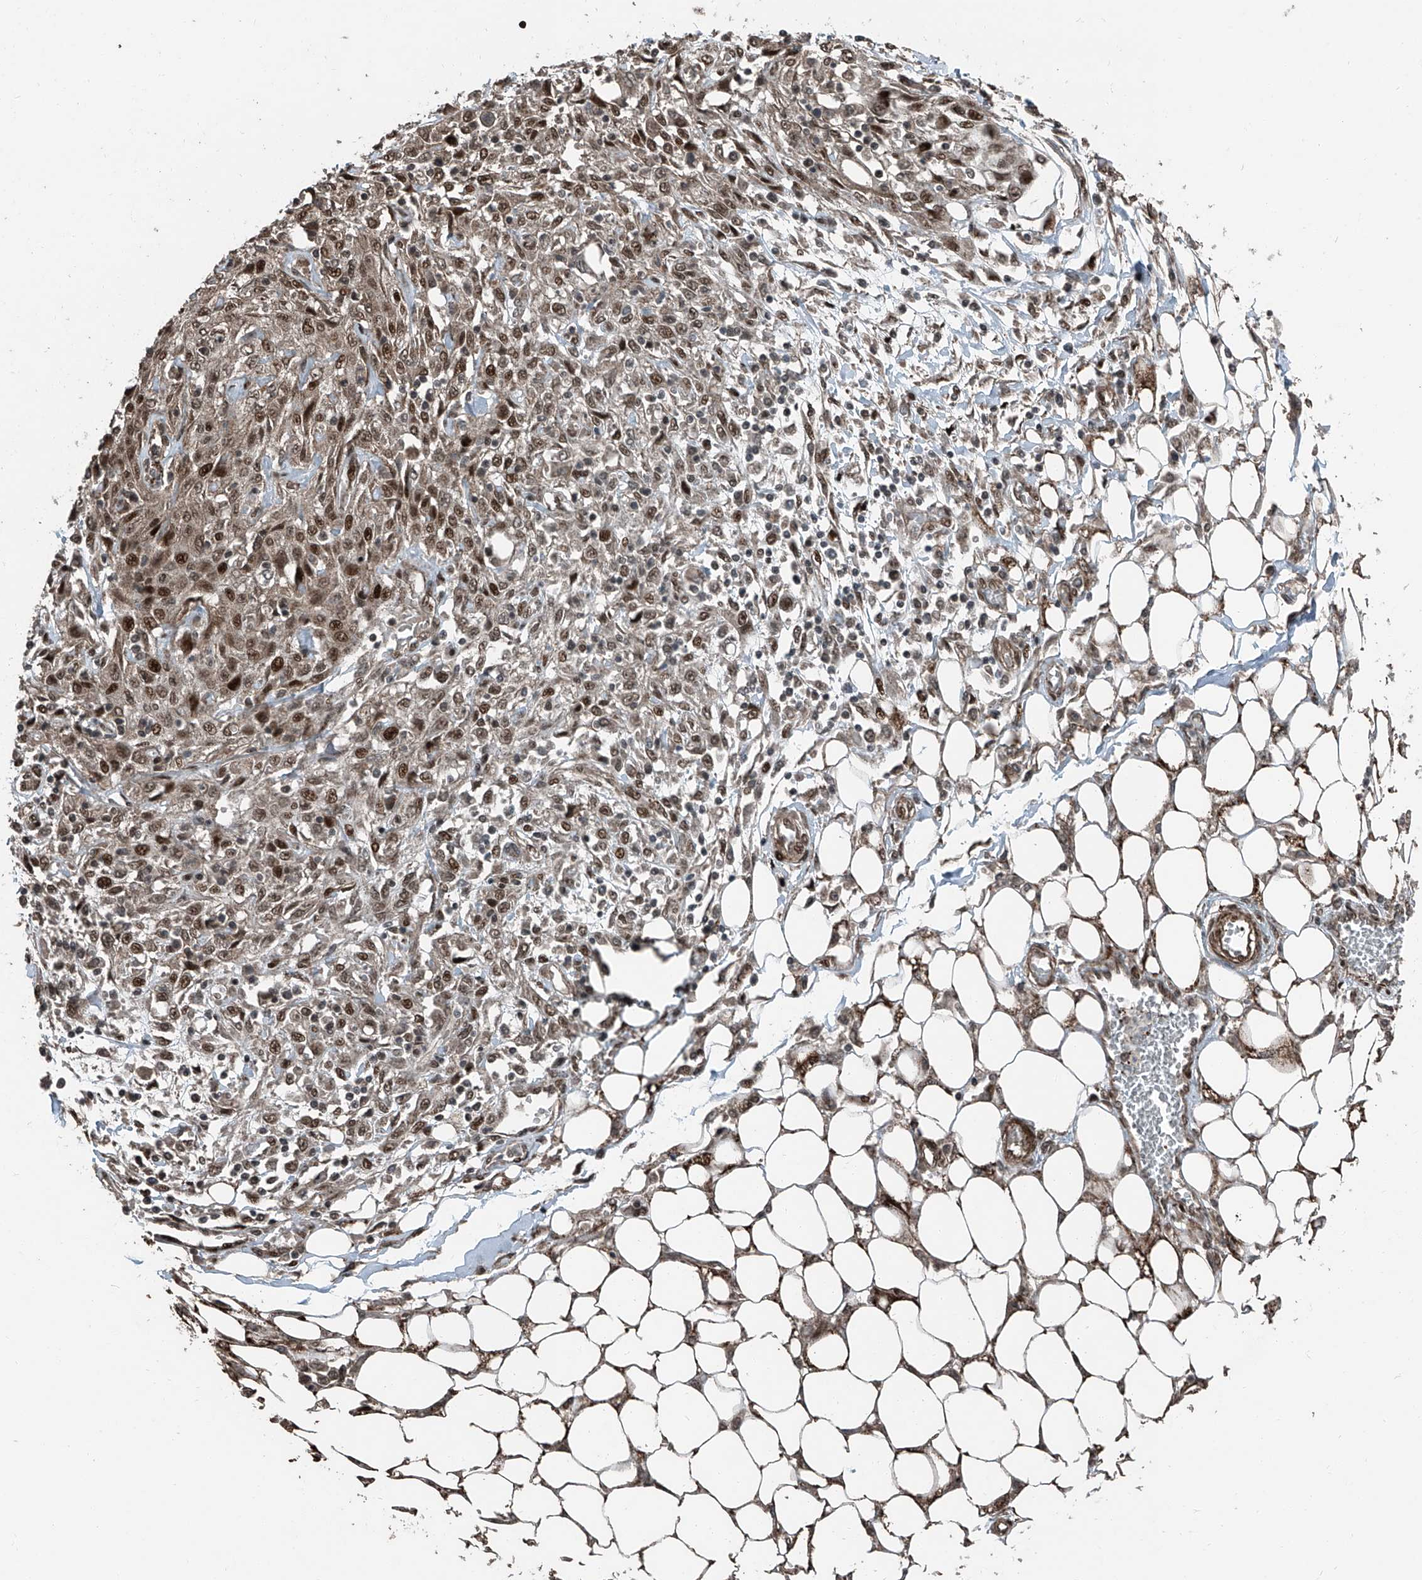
{"staining": {"intensity": "moderate", "quantity": ">75%", "location": "nuclear"}, "tissue": "skin cancer", "cell_type": "Tumor cells", "image_type": "cancer", "snomed": [{"axis": "morphology", "description": "Squamous cell carcinoma, NOS"}, {"axis": "morphology", "description": "Squamous cell carcinoma, metastatic, NOS"}, {"axis": "topography", "description": "Skin"}, {"axis": "topography", "description": "Lymph node"}], "caption": "Immunohistochemical staining of human skin cancer displays medium levels of moderate nuclear staining in about >75% of tumor cells.", "gene": "ZNF570", "patient": {"sex": "male", "age": 75}}